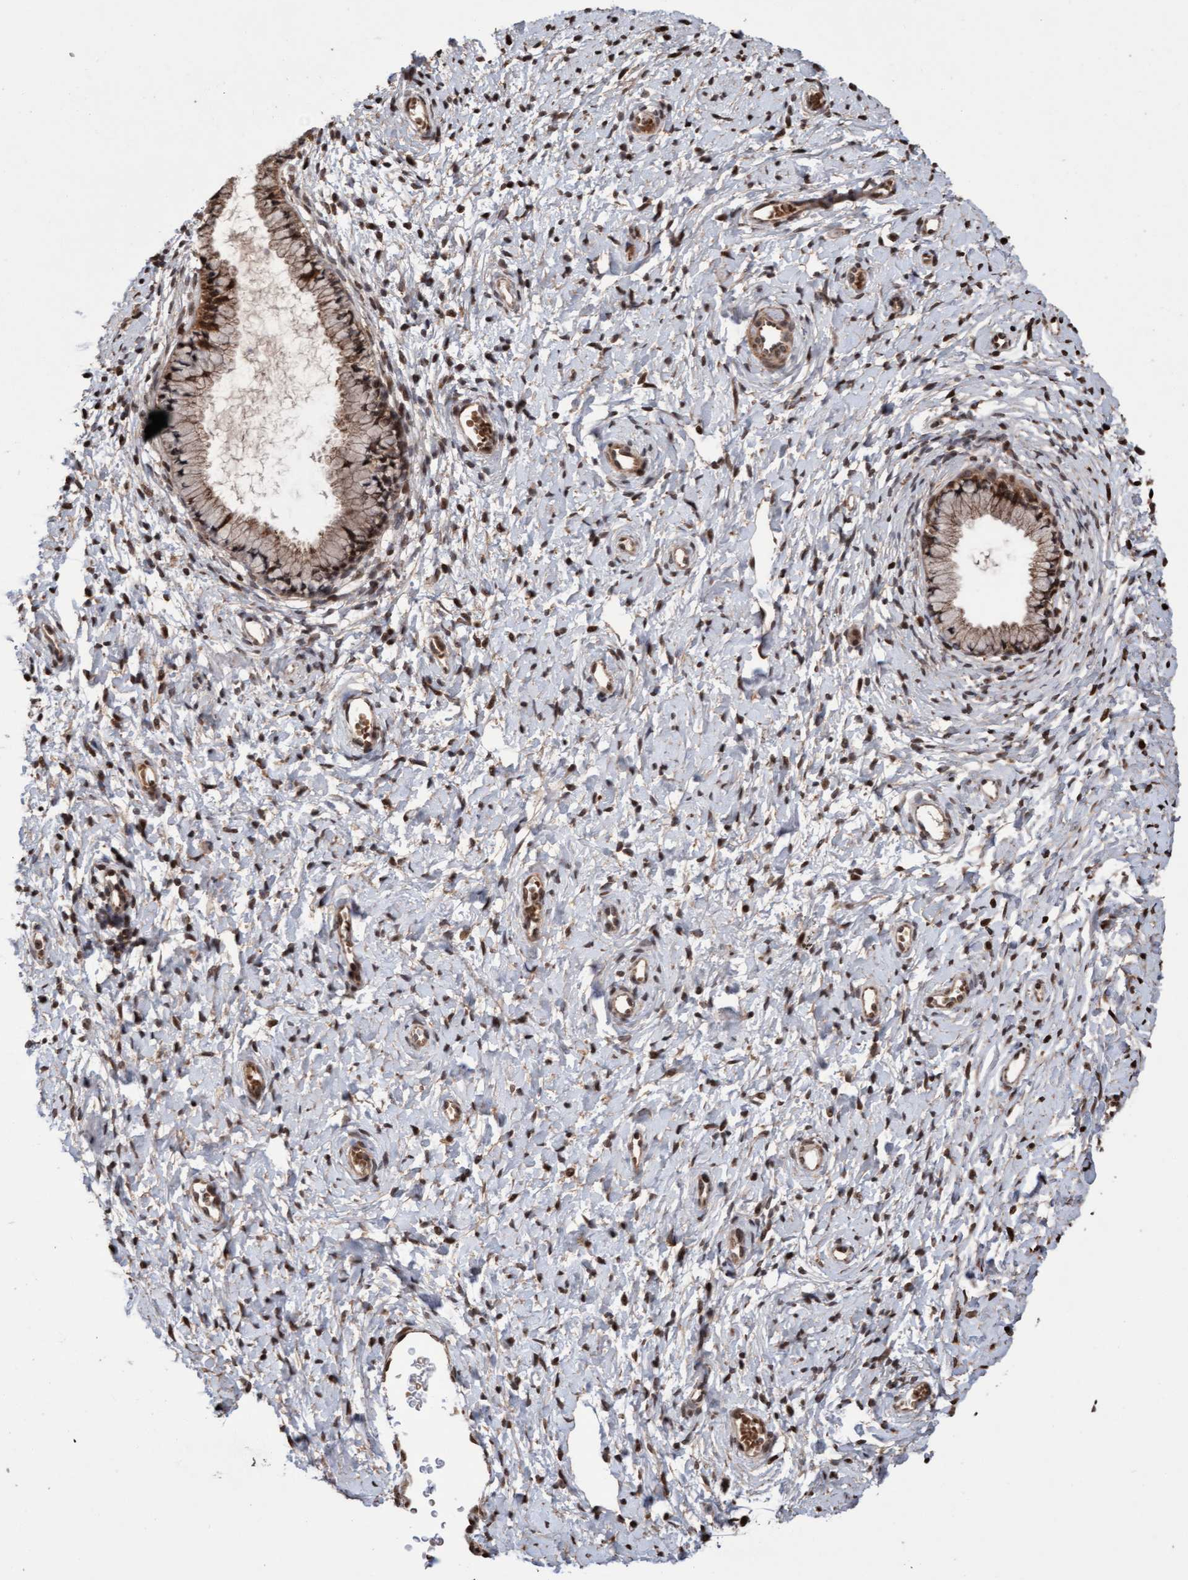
{"staining": {"intensity": "moderate", "quantity": ">75%", "location": "cytoplasmic/membranous,nuclear"}, "tissue": "cervix", "cell_type": "Glandular cells", "image_type": "normal", "snomed": [{"axis": "morphology", "description": "Normal tissue, NOS"}, {"axis": "topography", "description": "Cervix"}], "caption": "An image of human cervix stained for a protein reveals moderate cytoplasmic/membranous,nuclear brown staining in glandular cells. (DAB IHC, brown staining for protein, blue staining for nuclei).", "gene": "PECR", "patient": {"sex": "female", "age": 72}}